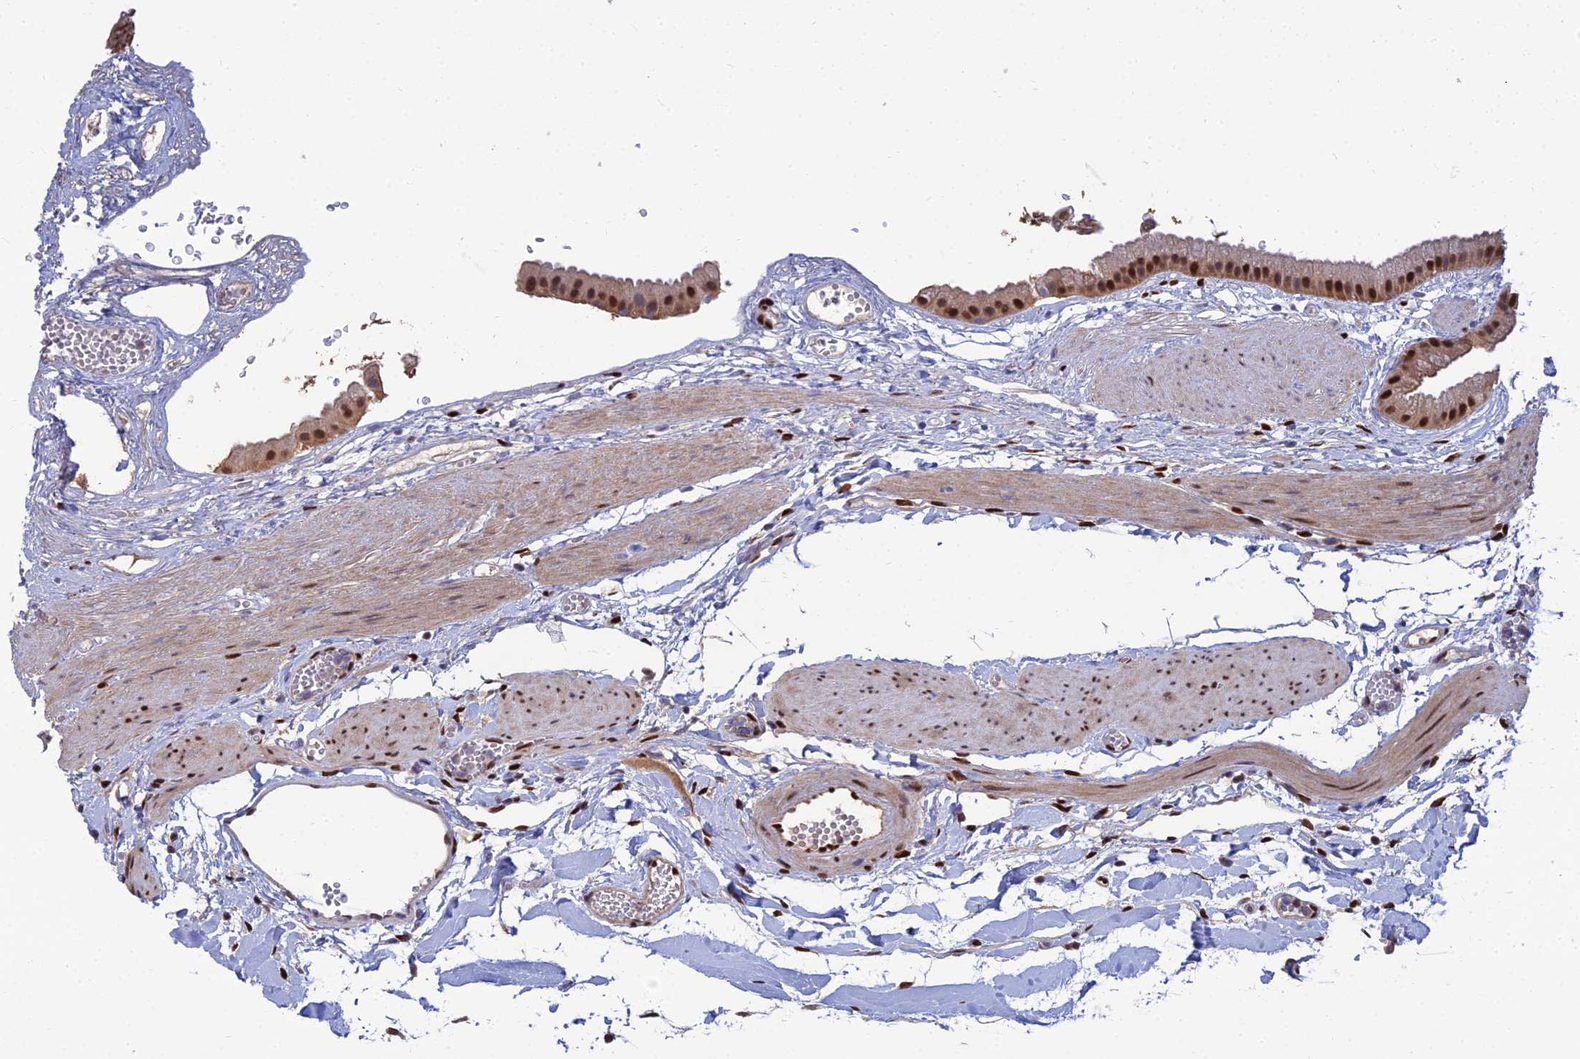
{"staining": {"intensity": "strong", "quantity": ">75%", "location": "nuclear"}, "tissue": "gallbladder", "cell_type": "Glandular cells", "image_type": "normal", "snomed": [{"axis": "morphology", "description": "Normal tissue, NOS"}, {"axis": "topography", "description": "Gallbladder"}], "caption": "A brown stain highlights strong nuclear expression of a protein in glandular cells of unremarkable gallbladder. The protein of interest is stained brown, and the nuclei are stained in blue (DAB (3,3'-diaminobenzidine) IHC with brightfield microscopy, high magnification).", "gene": "DNPEP", "patient": {"sex": "female", "age": 64}}